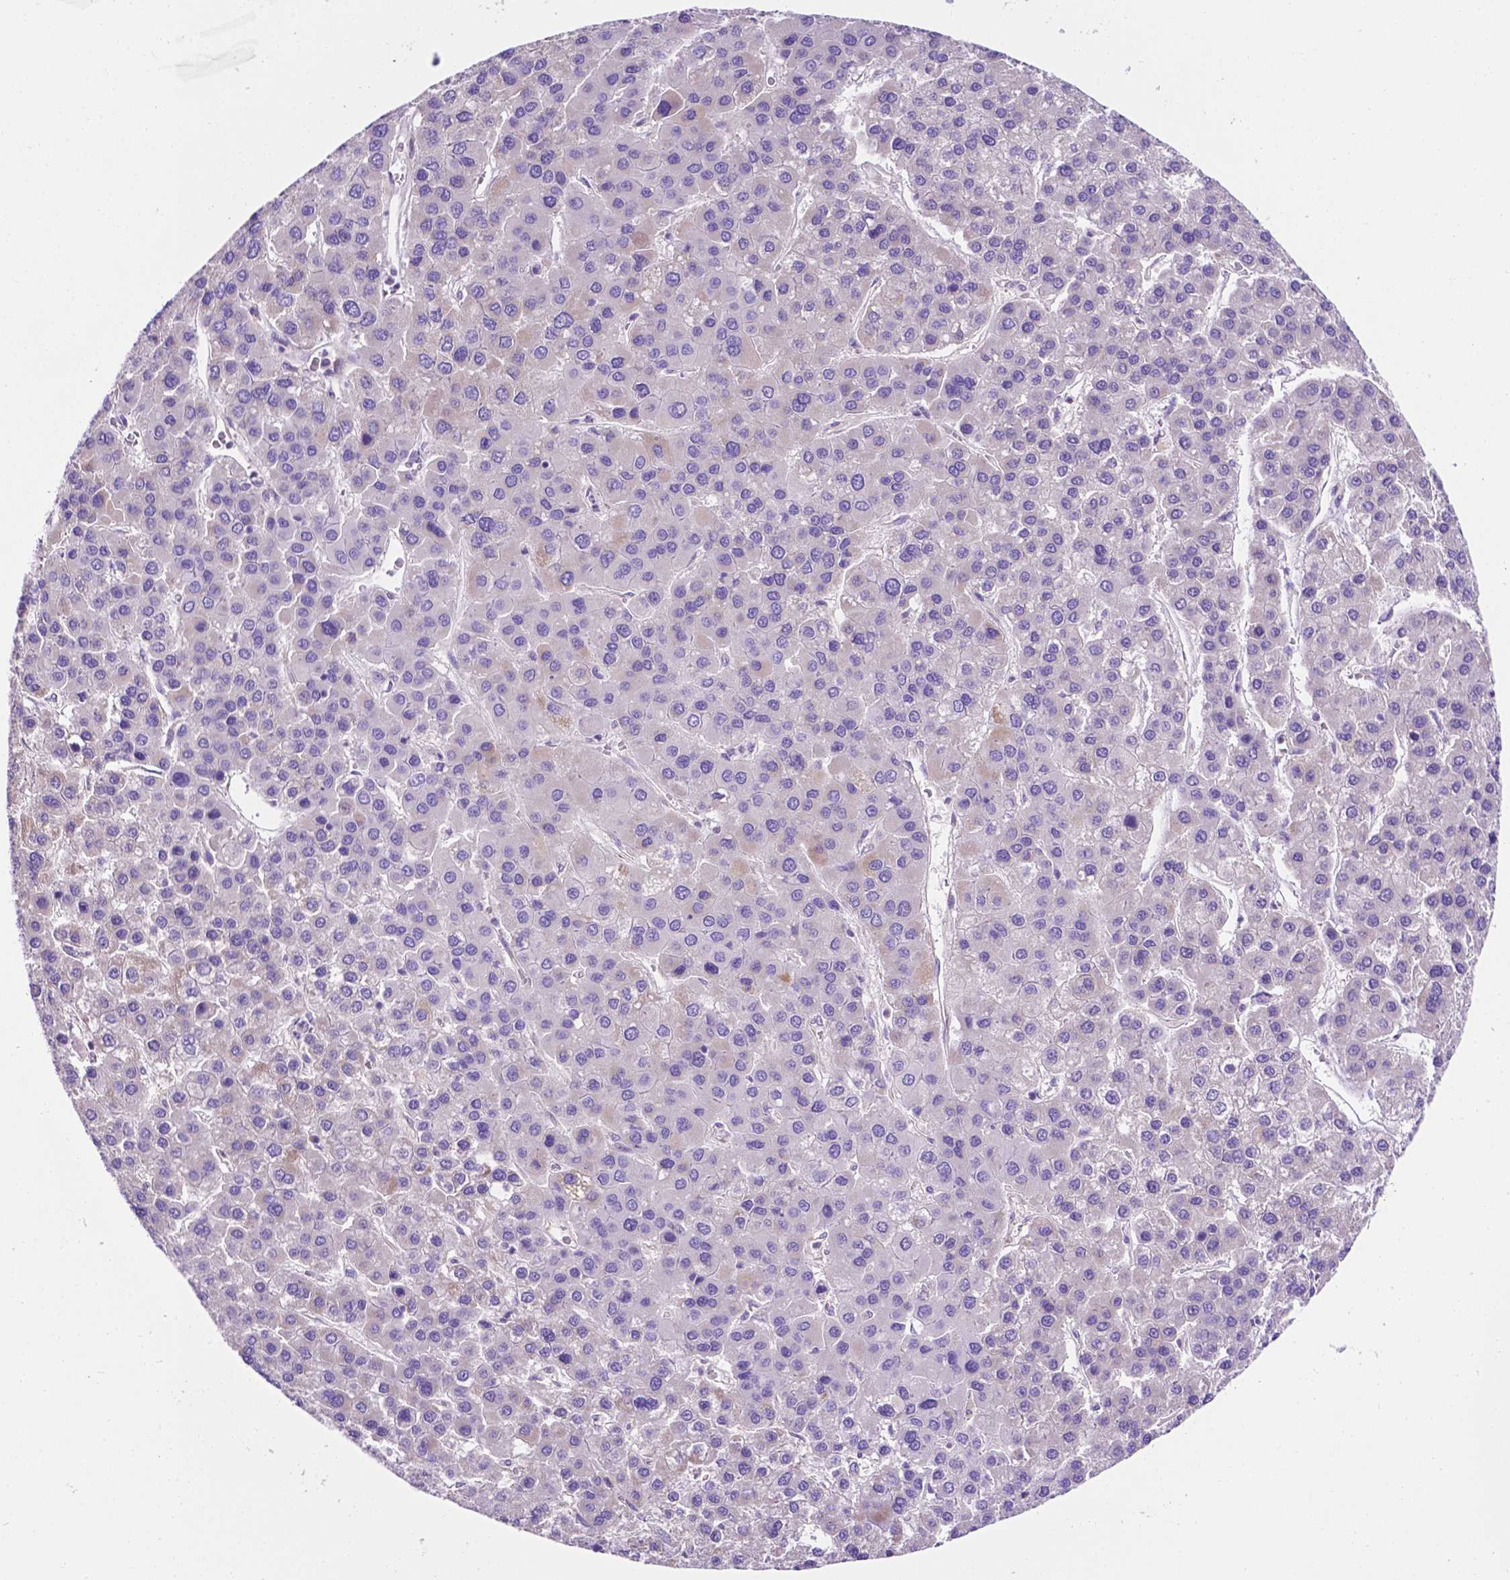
{"staining": {"intensity": "negative", "quantity": "none", "location": "none"}, "tissue": "liver cancer", "cell_type": "Tumor cells", "image_type": "cancer", "snomed": [{"axis": "morphology", "description": "Carcinoma, Hepatocellular, NOS"}, {"axis": "topography", "description": "Liver"}], "caption": "Tumor cells show no significant positivity in hepatocellular carcinoma (liver). (Immunohistochemistry (ihc), brightfield microscopy, high magnification).", "gene": "CEACAM7", "patient": {"sex": "female", "age": 41}}